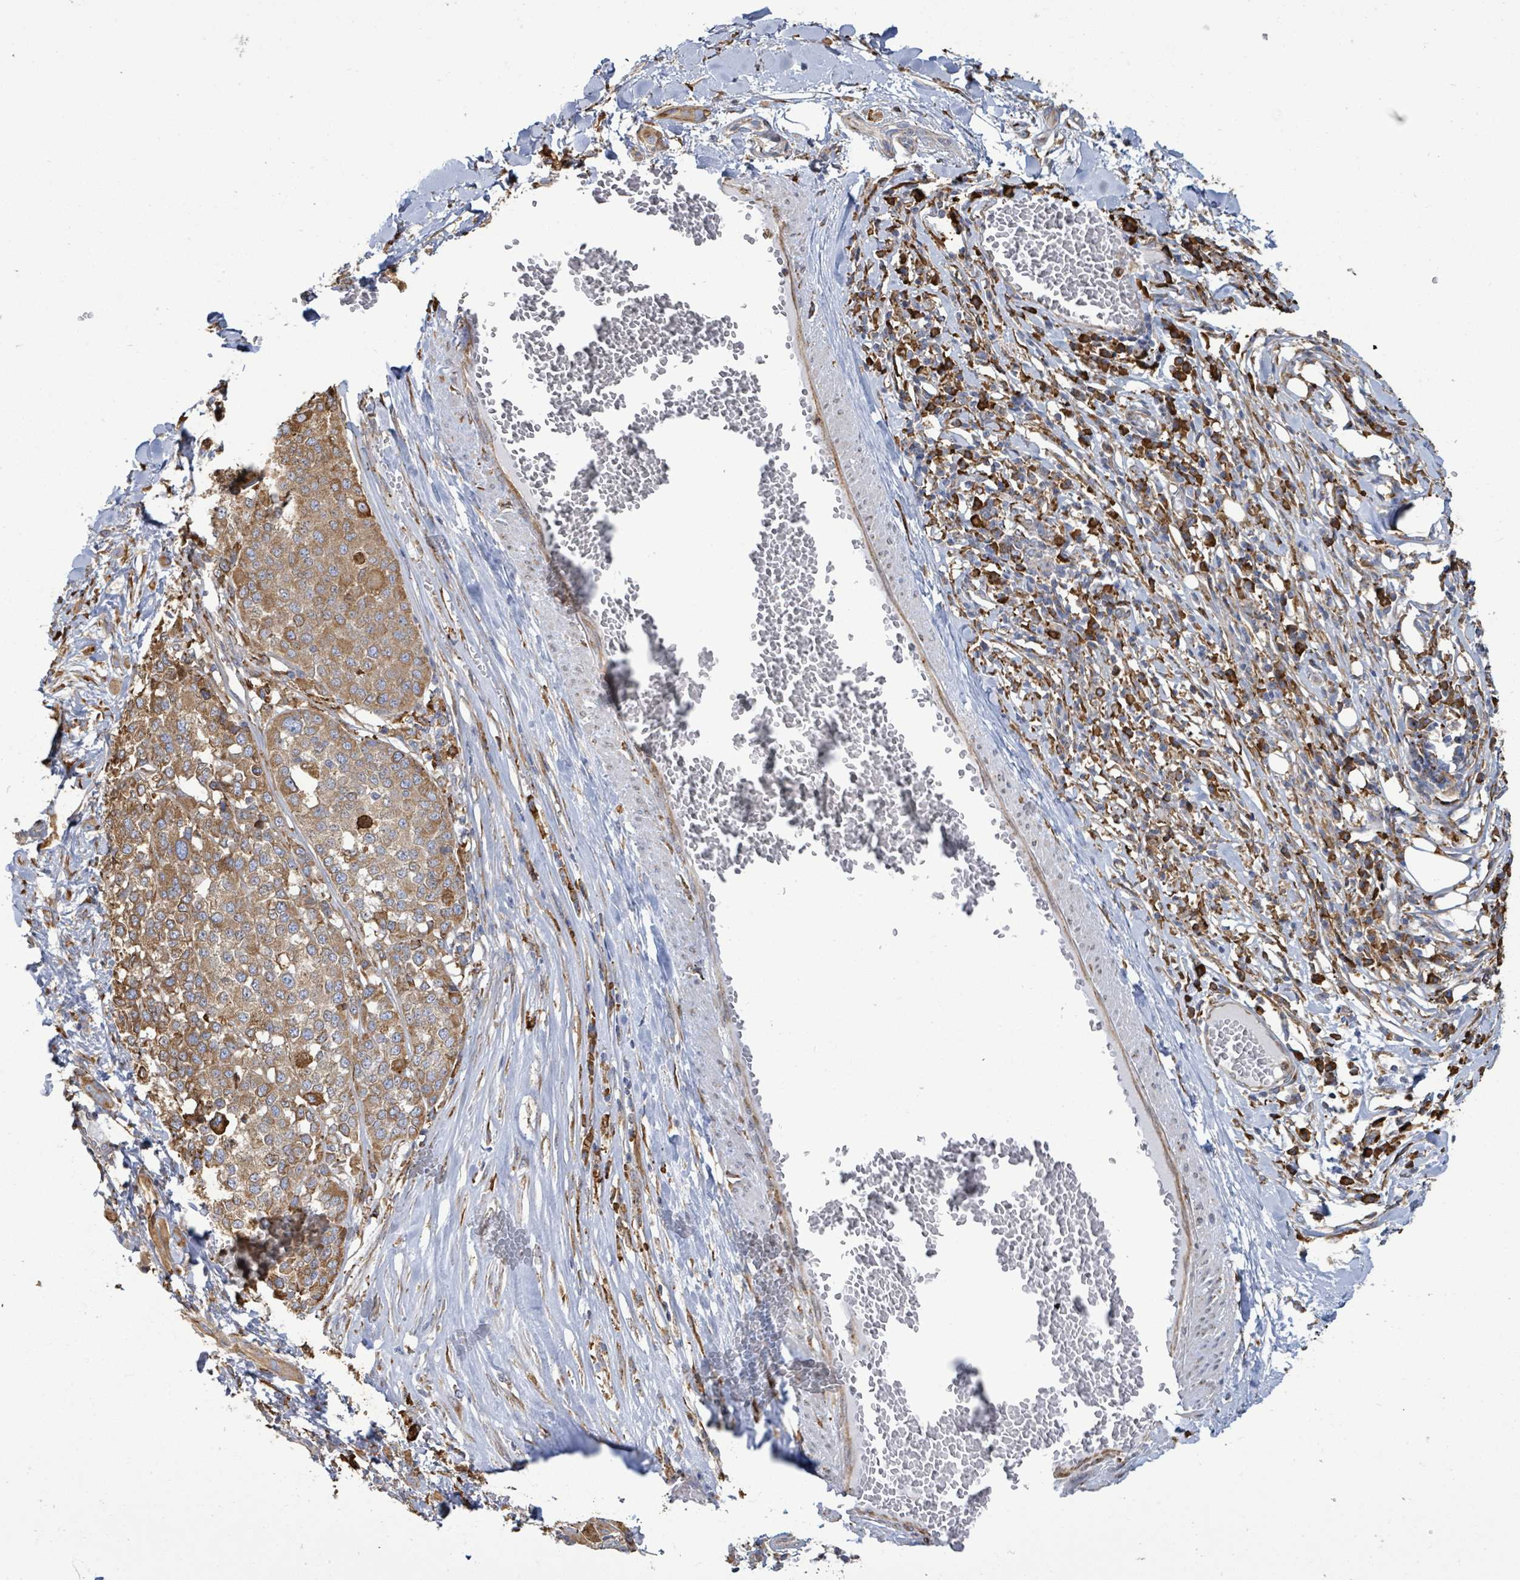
{"staining": {"intensity": "moderate", "quantity": ">75%", "location": "cytoplasmic/membranous"}, "tissue": "melanoma", "cell_type": "Tumor cells", "image_type": "cancer", "snomed": [{"axis": "morphology", "description": "Malignant melanoma, Metastatic site"}, {"axis": "topography", "description": "Lymph node"}], "caption": "Protein staining by immunohistochemistry (IHC) reveals moderate cytoplasmic/membranous expression in about >75% of tumor cells in melanoma.", "gene": "RFPL4A", "patient": {"sex": "male", "age": 44}}